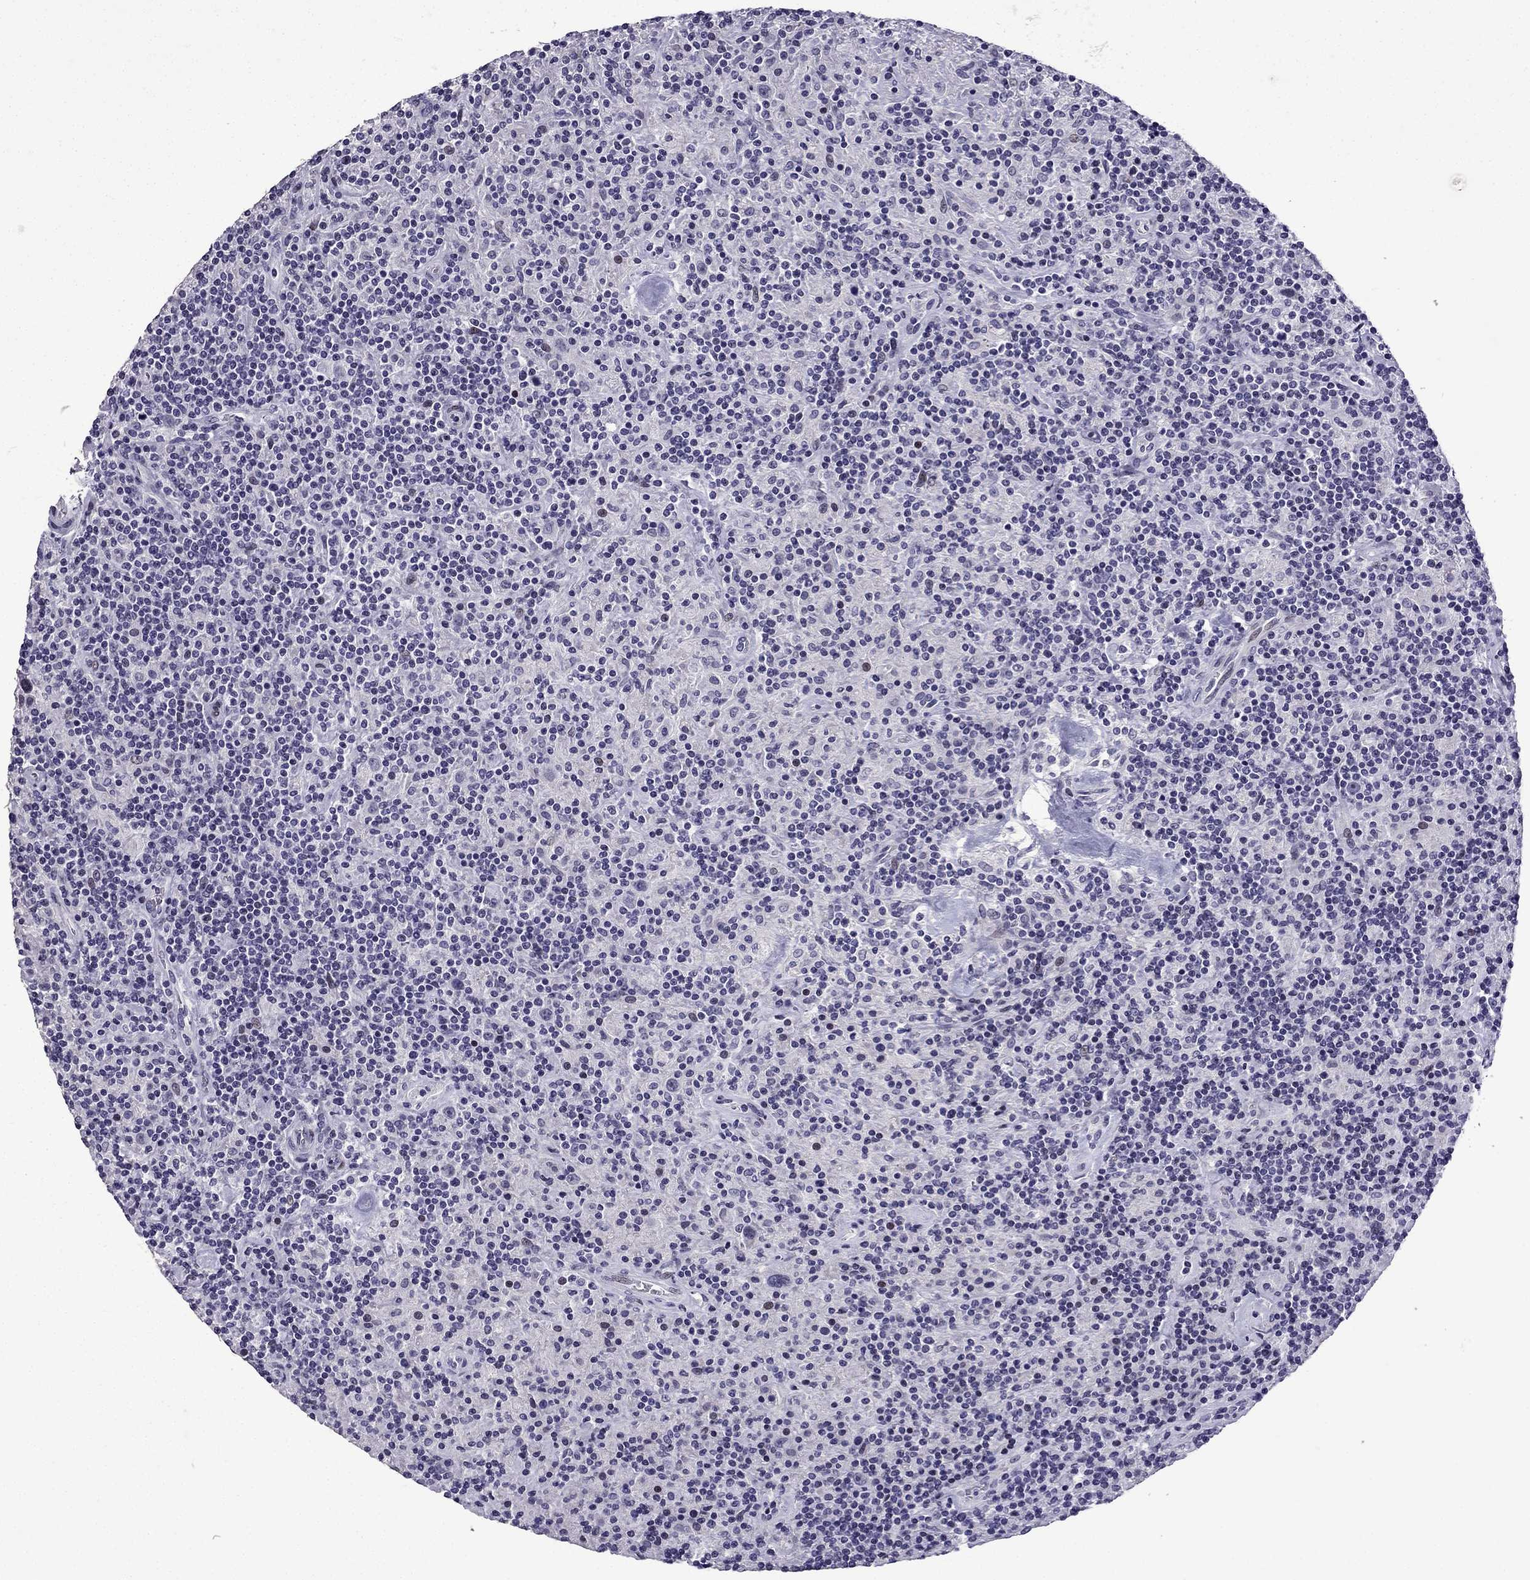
{"staining": {"intensity": "negative", "quantity": "none", "location": "none"}, "tissue": "lymphoma", "cell_type": "Tumor cells", "image_type": "cancer", "snomed": [{"axis": "morphology", "description": "Hodgkin's disease, NOS"}, {"axis": "topography", "description": "Lymph node"}], "caption": "Image shows no protein expression in tumor cells of lymphoma tissue. (DAB IHC visualized using brightfield microscopy, high magnification).", "gene": "TTN", "patient": {"sex": "male", "age": 70}}